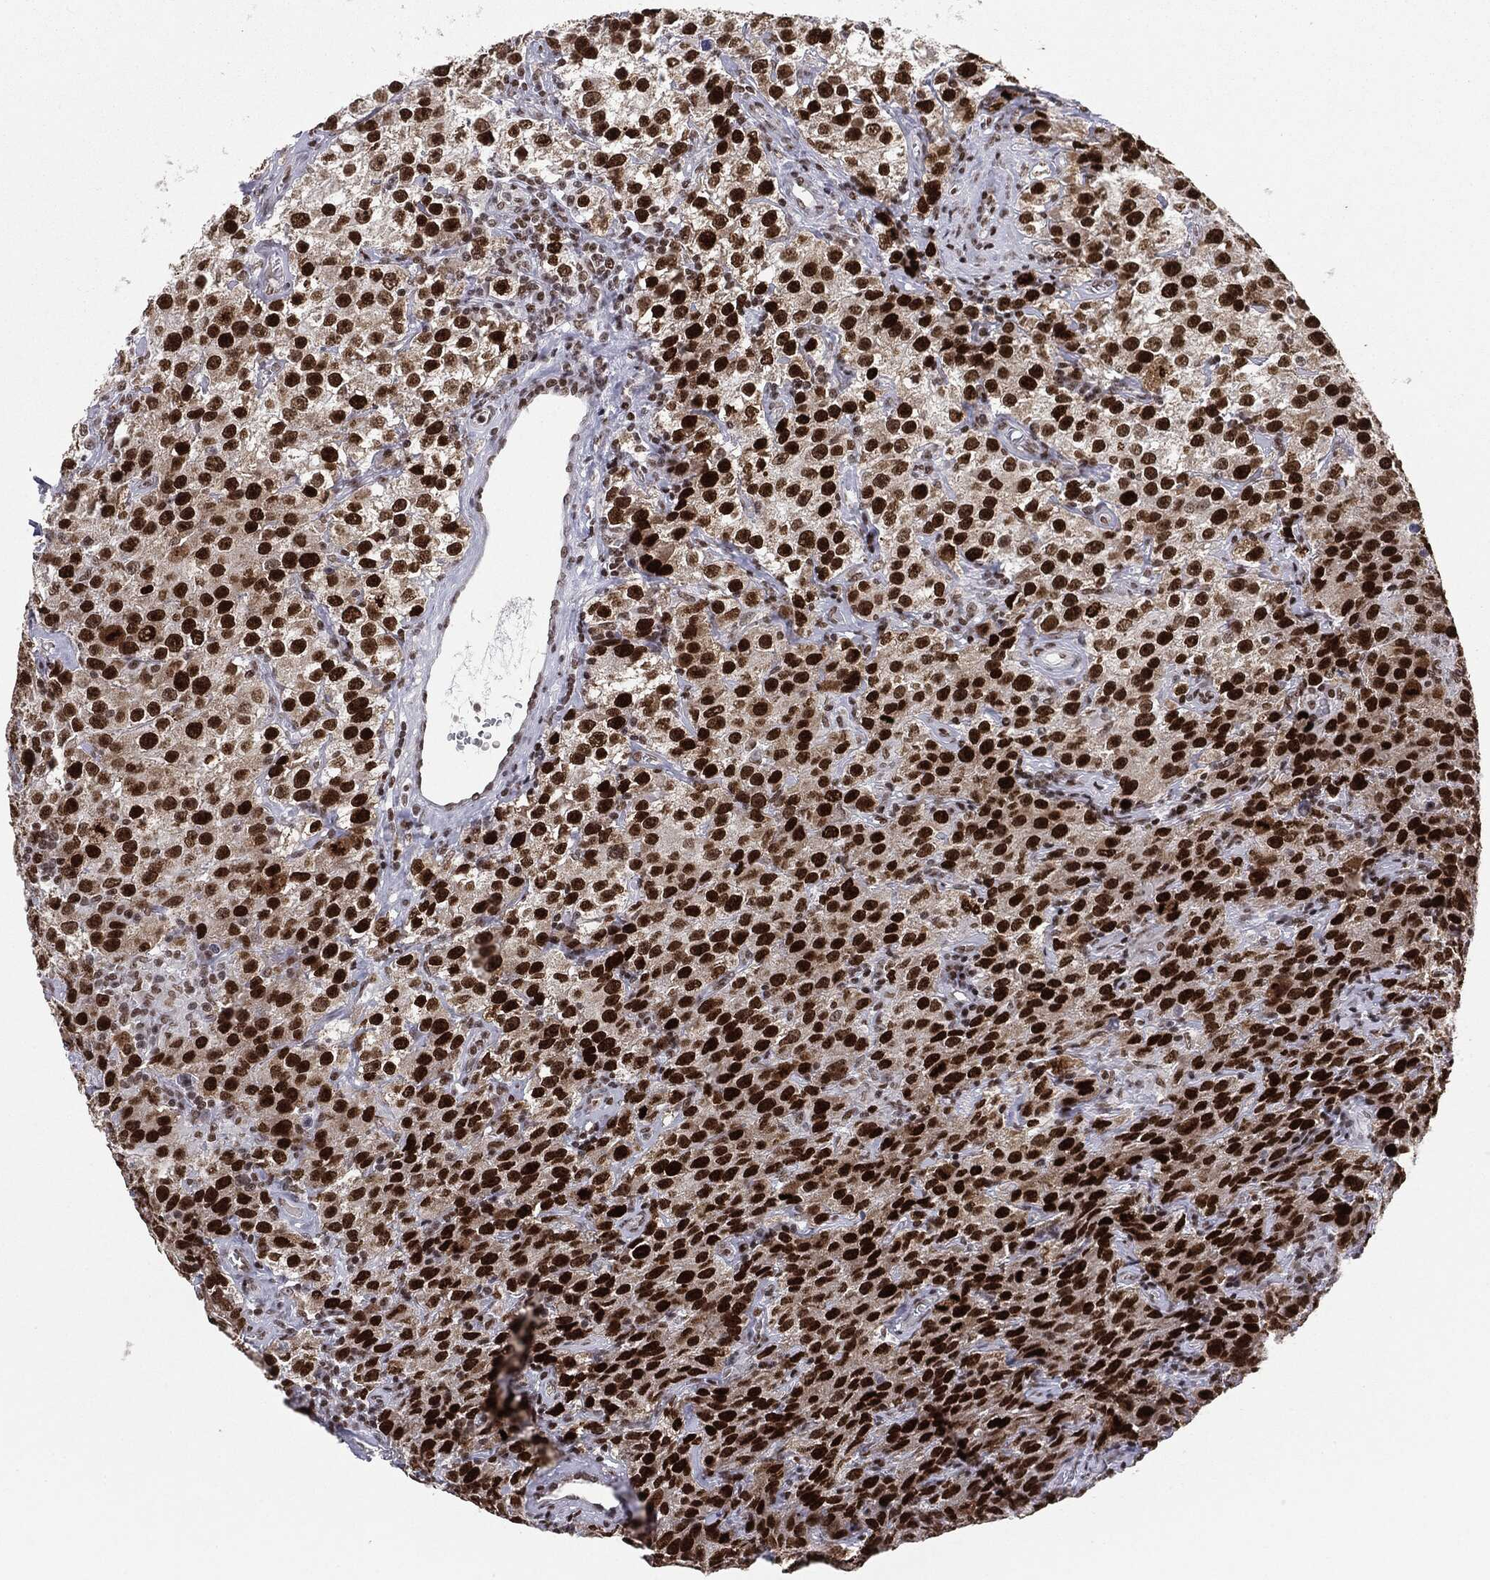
{"staining": {"intensity": "strong", "quantity": ">75%", "location": "nuclear"}, "tissue": "testis cancer", "cell_type": "Tumor cells", "image_type": "cancer", "snomed": [{"axis": "morphology", "description": "Seminoma, NOS"}, {"axis": "topography", "description": "Testis"}], "caption": "Tumor cells exhibit high levels of strong nuclear positivity in approximately >75% of cells in seminoma (testis).", "gene": "MDC1", "patient": {"sex": "male", "age": 52}}